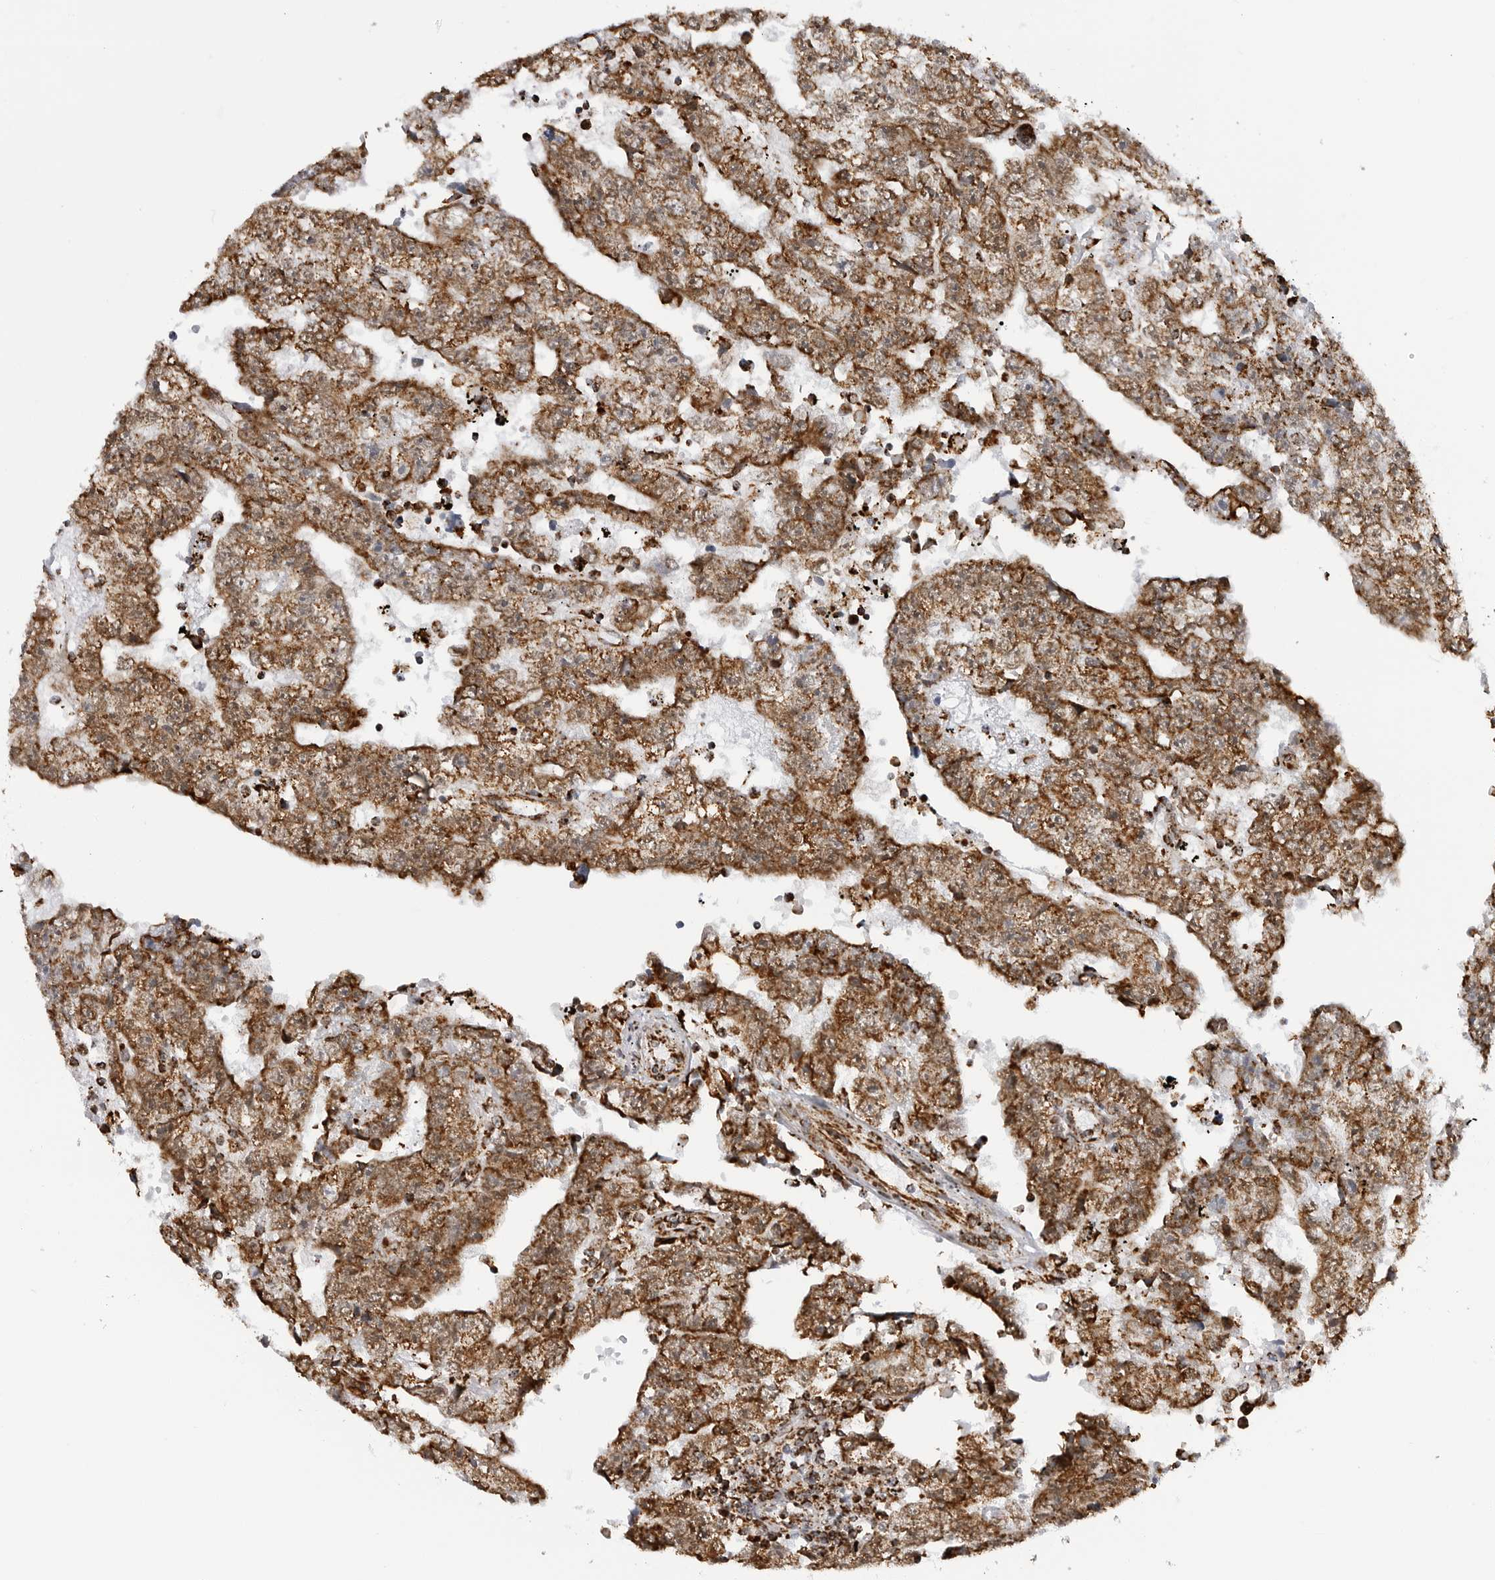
{"staining": {"intensity": "strong", "quantity": ">75%", "location": "cytoplasmic/membranous"}, "tissue": "testis cancer", "cell_type": "Tumor cells", "image_type": "cancer", "snomed": [{"axis": "morphology", "description": "Carcinoma, Embryonal, NOS"}, {"axis": "topography", "description": "Testis"}], "caption": "Immunohistochemistry staining of embryonal carcinoma (testis), which reveals high levels of strong cytoplasmic/membranous staining in approximately >75% of tumor cells indicating strong cytoplasmic/membranous protein staining. The staining was performed using DAB (brown) for protein detection and nuclei were counterstained in hematoxylin (blue).", "gene": "COX5A", "patient": {"sex": "male", "age": 25}}